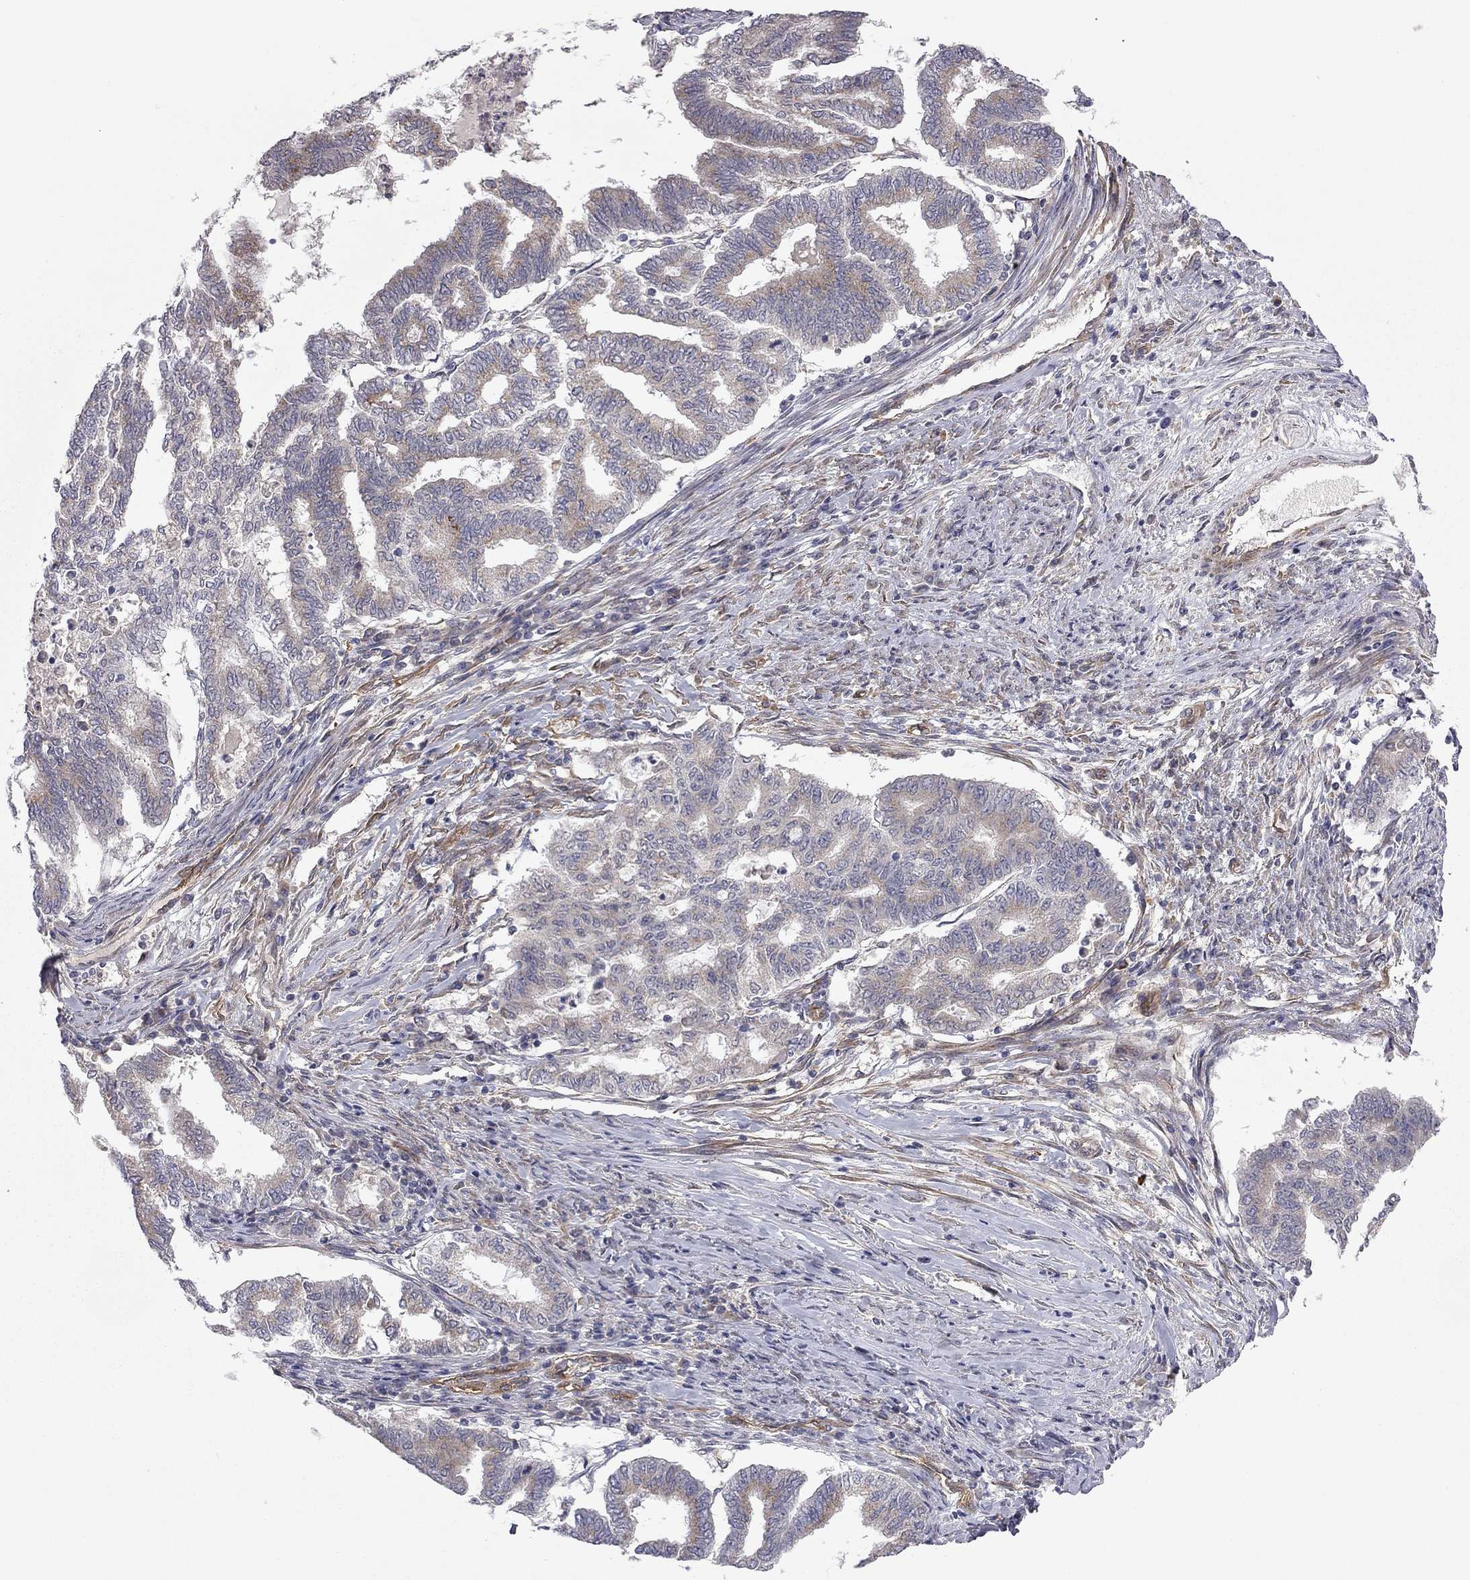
{"staining": {"intensity": "moderate", "quantity": "25%-75%", "location": "cytoplasmic/membranous"}, "tissue": "endometrial cancer", "cell_type": "Tumor cells", "image_type": "cancer", "snomed": [{"axis": "morphology", "description": "Adenocarcinoma, NOS"}, {"axis": "topography", "description": "Endometrium"}], "caption": "Human endometrial cancer stained with a protein marker reveals moderate staining in tumor cells.", "gene": "EXOC3L2", "patient": {"sex": "female", "age": 79}}